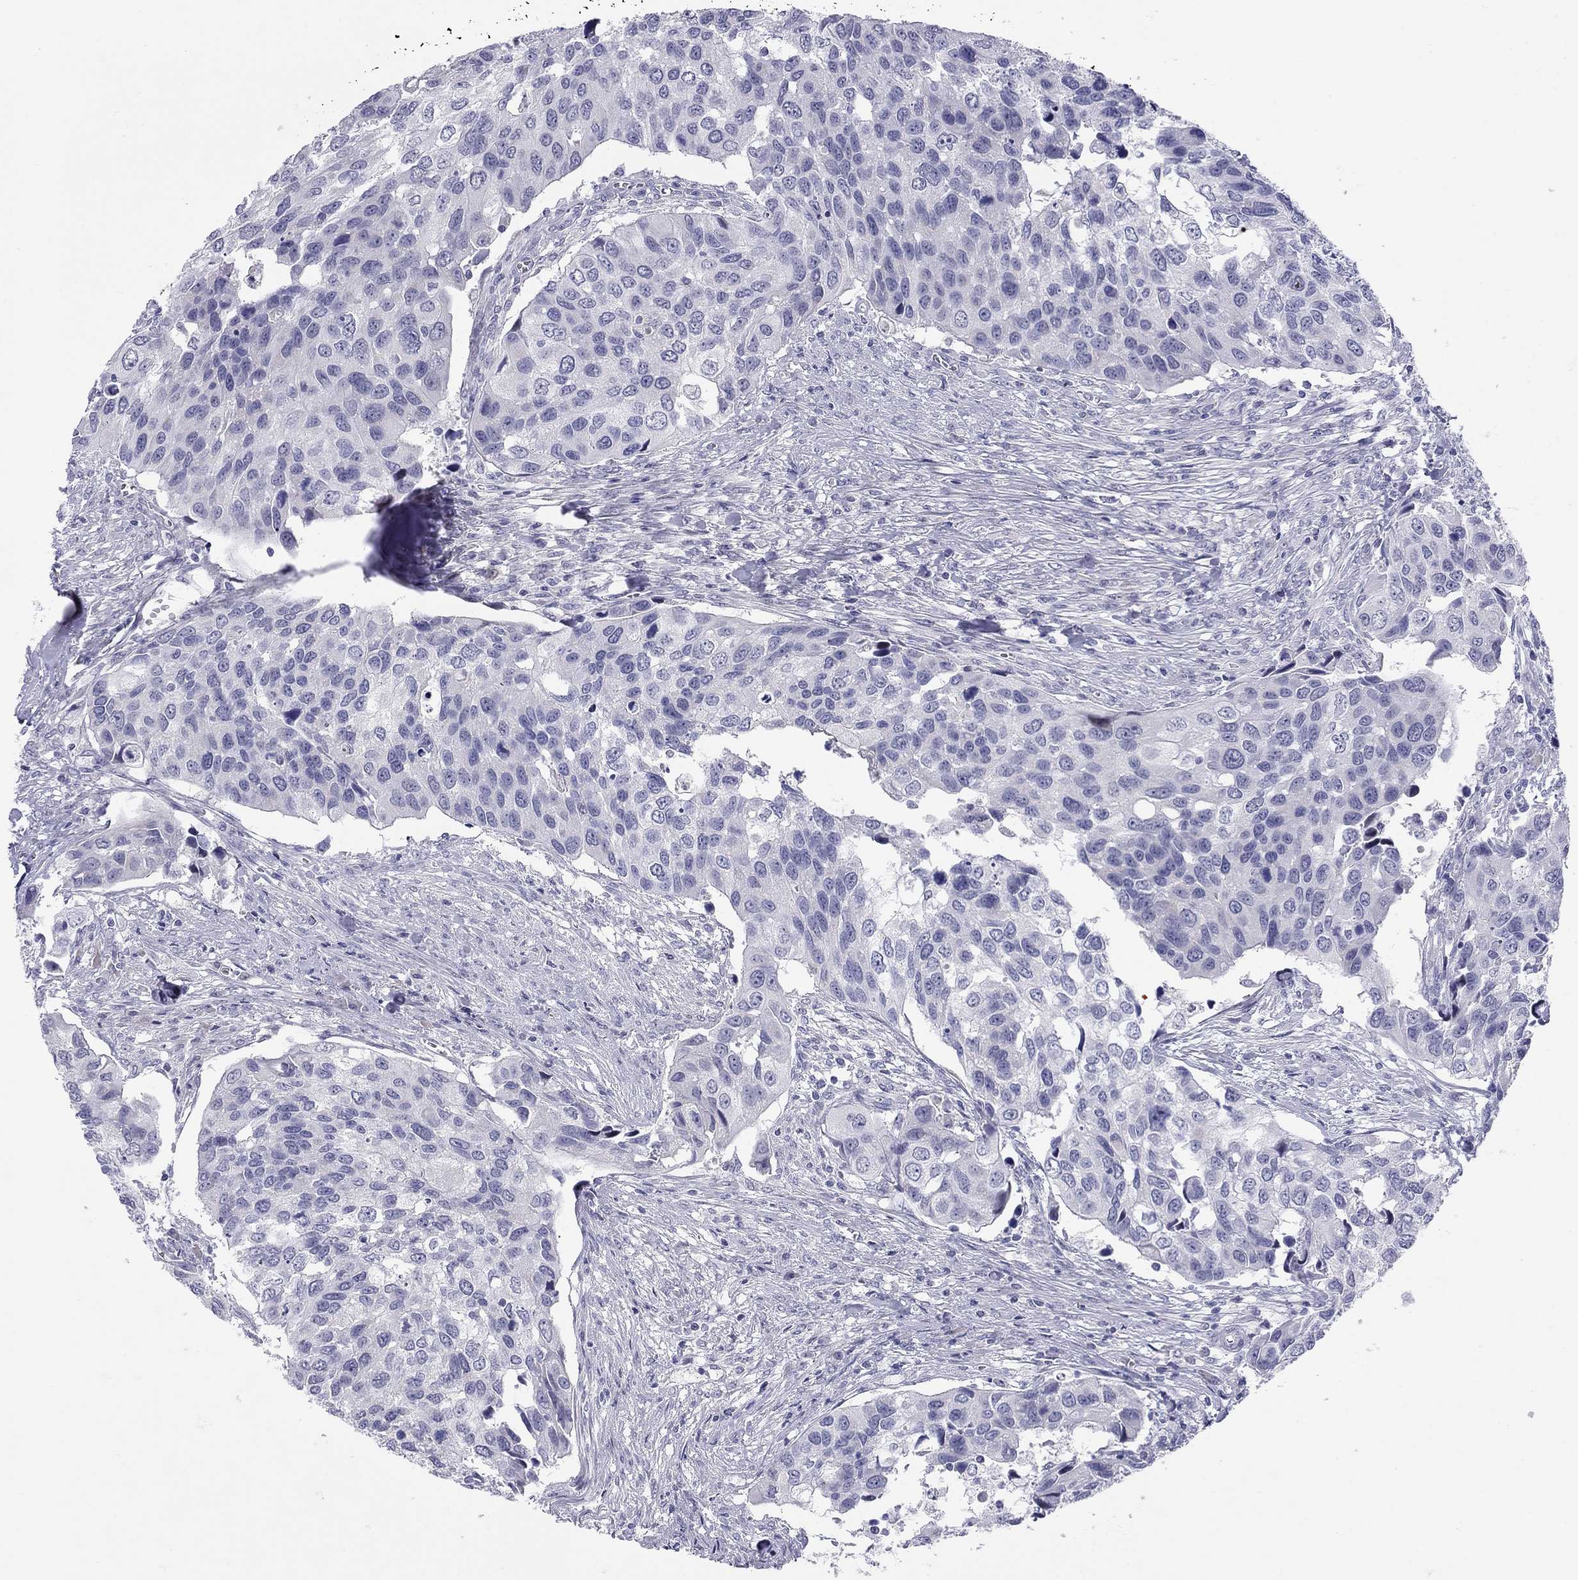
{"staining": {"intensity": "negative", "quantity": "none", "location": "none"}, "tissue": "urothelial cancer", "cell_type": "Tumor cells", "image_type": "cancer", "snomed": [{"axis": "morphology", "description": "Urothelial carcinoma, High grade"}, {"axis": "topography", "description": "Urinary bladder"}], "caption": "The immunohistochemistry photomicrograph has no significant expression in tumor cells of urothelial cancer tissue. (DAB immunohistochemistry (IHC) with hematoxylin counter stain).", "gene": "C8orf88", "patient": {"sex": "male", "age": 60}}